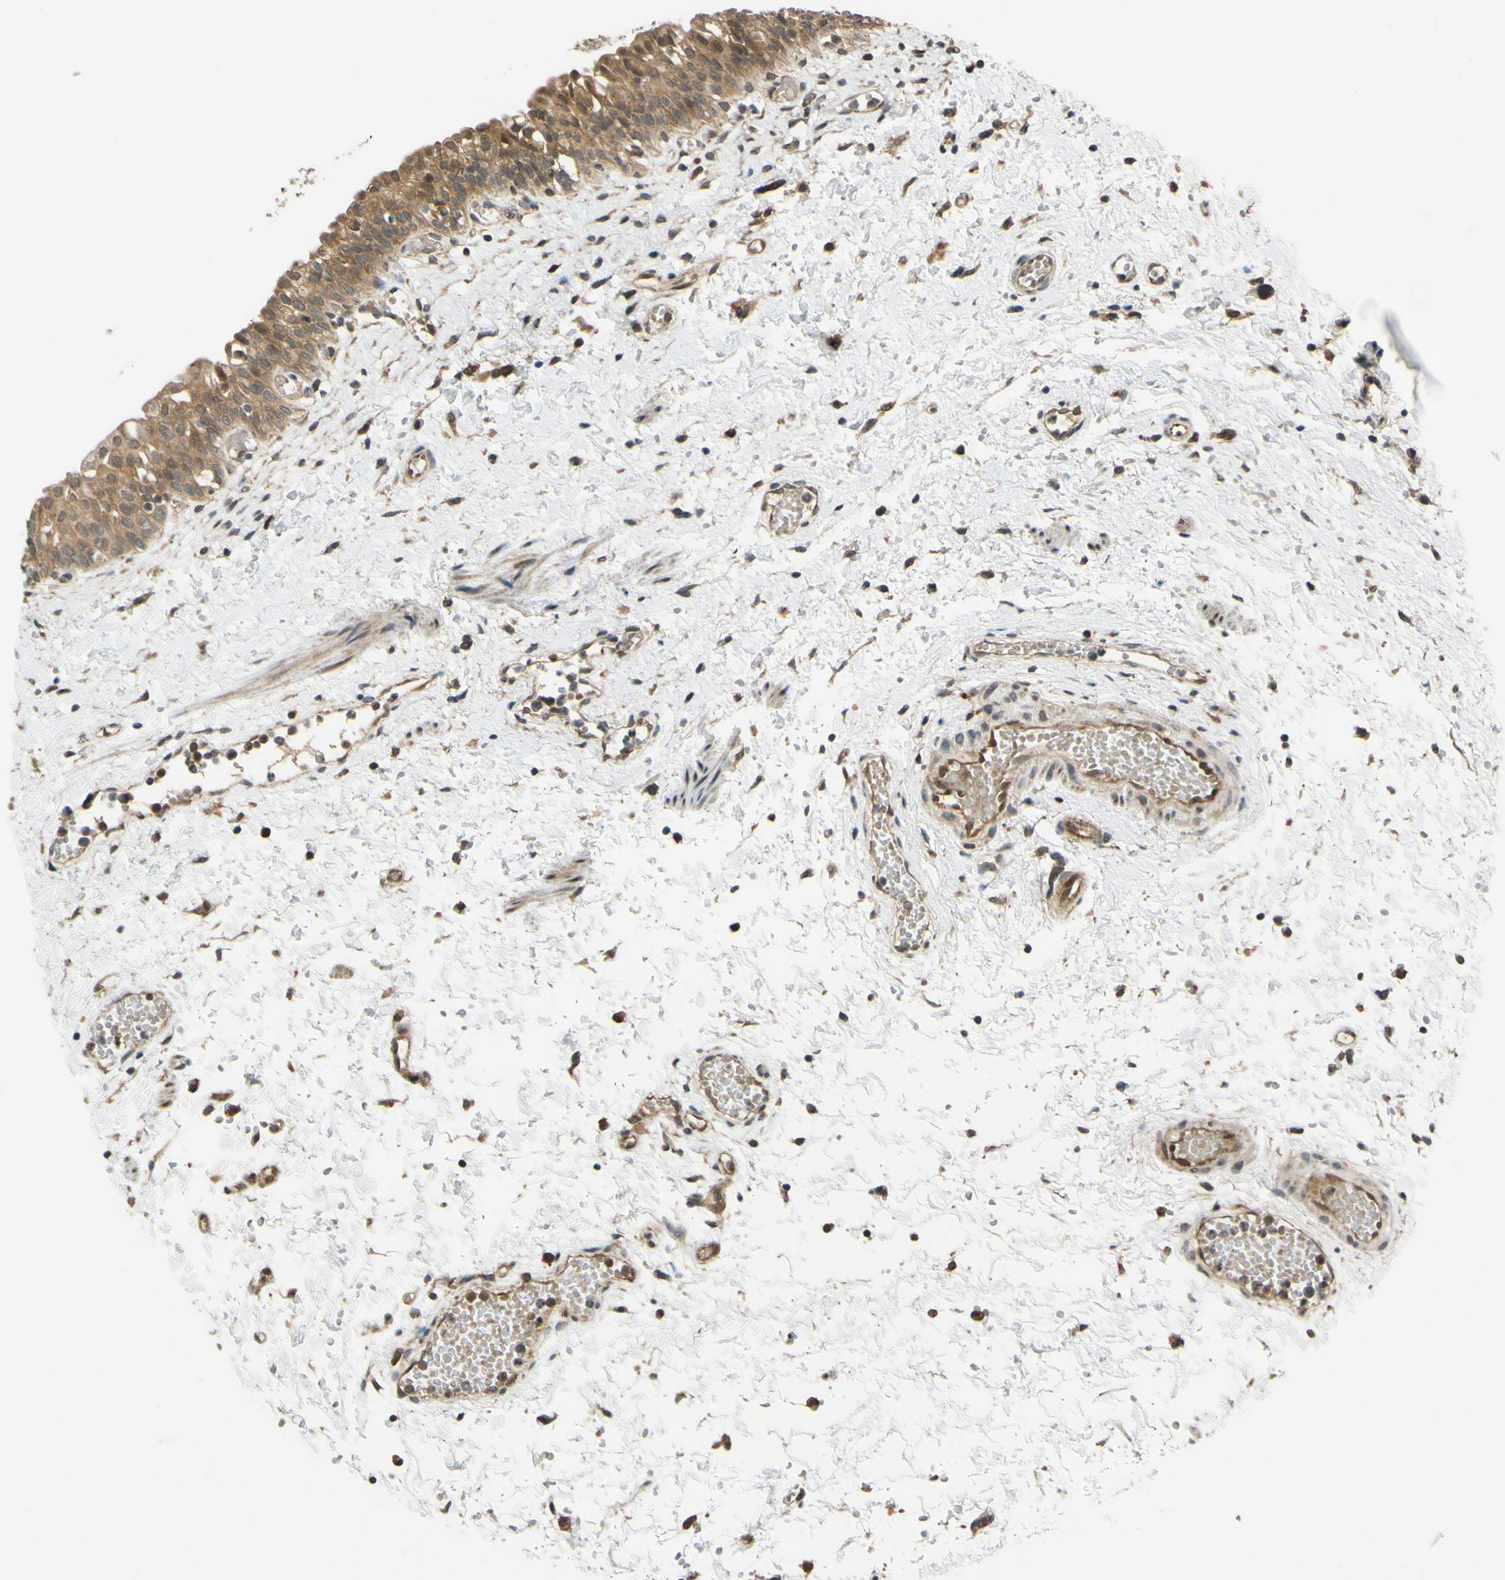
{"staining": {"intensity": "moderate", "quantity": ">75%", "location": "cytoplasmic/membranous"}, "tissue": "urinary bladder", "cell_type": "Urothelial cells", "image_type": "normal", "snomed": [{"axis": "morphology", "description": "Normal tissue, NOS"}, {"axis": "topography", "description": "Urinary bladder"}], "caption": "An IHC histopathology image of benign tissue is shown. Protein staining in brown labels moderate cytoplasmic/membranous positivity in urinary bladder within urothelial cells. (DAB (3,3'-diaminobenzidine) IHC, brown staining for protein, blue staining for nuclei).", "gene": "ABCC8", "patient": {"sex": "male", "age": 55}}